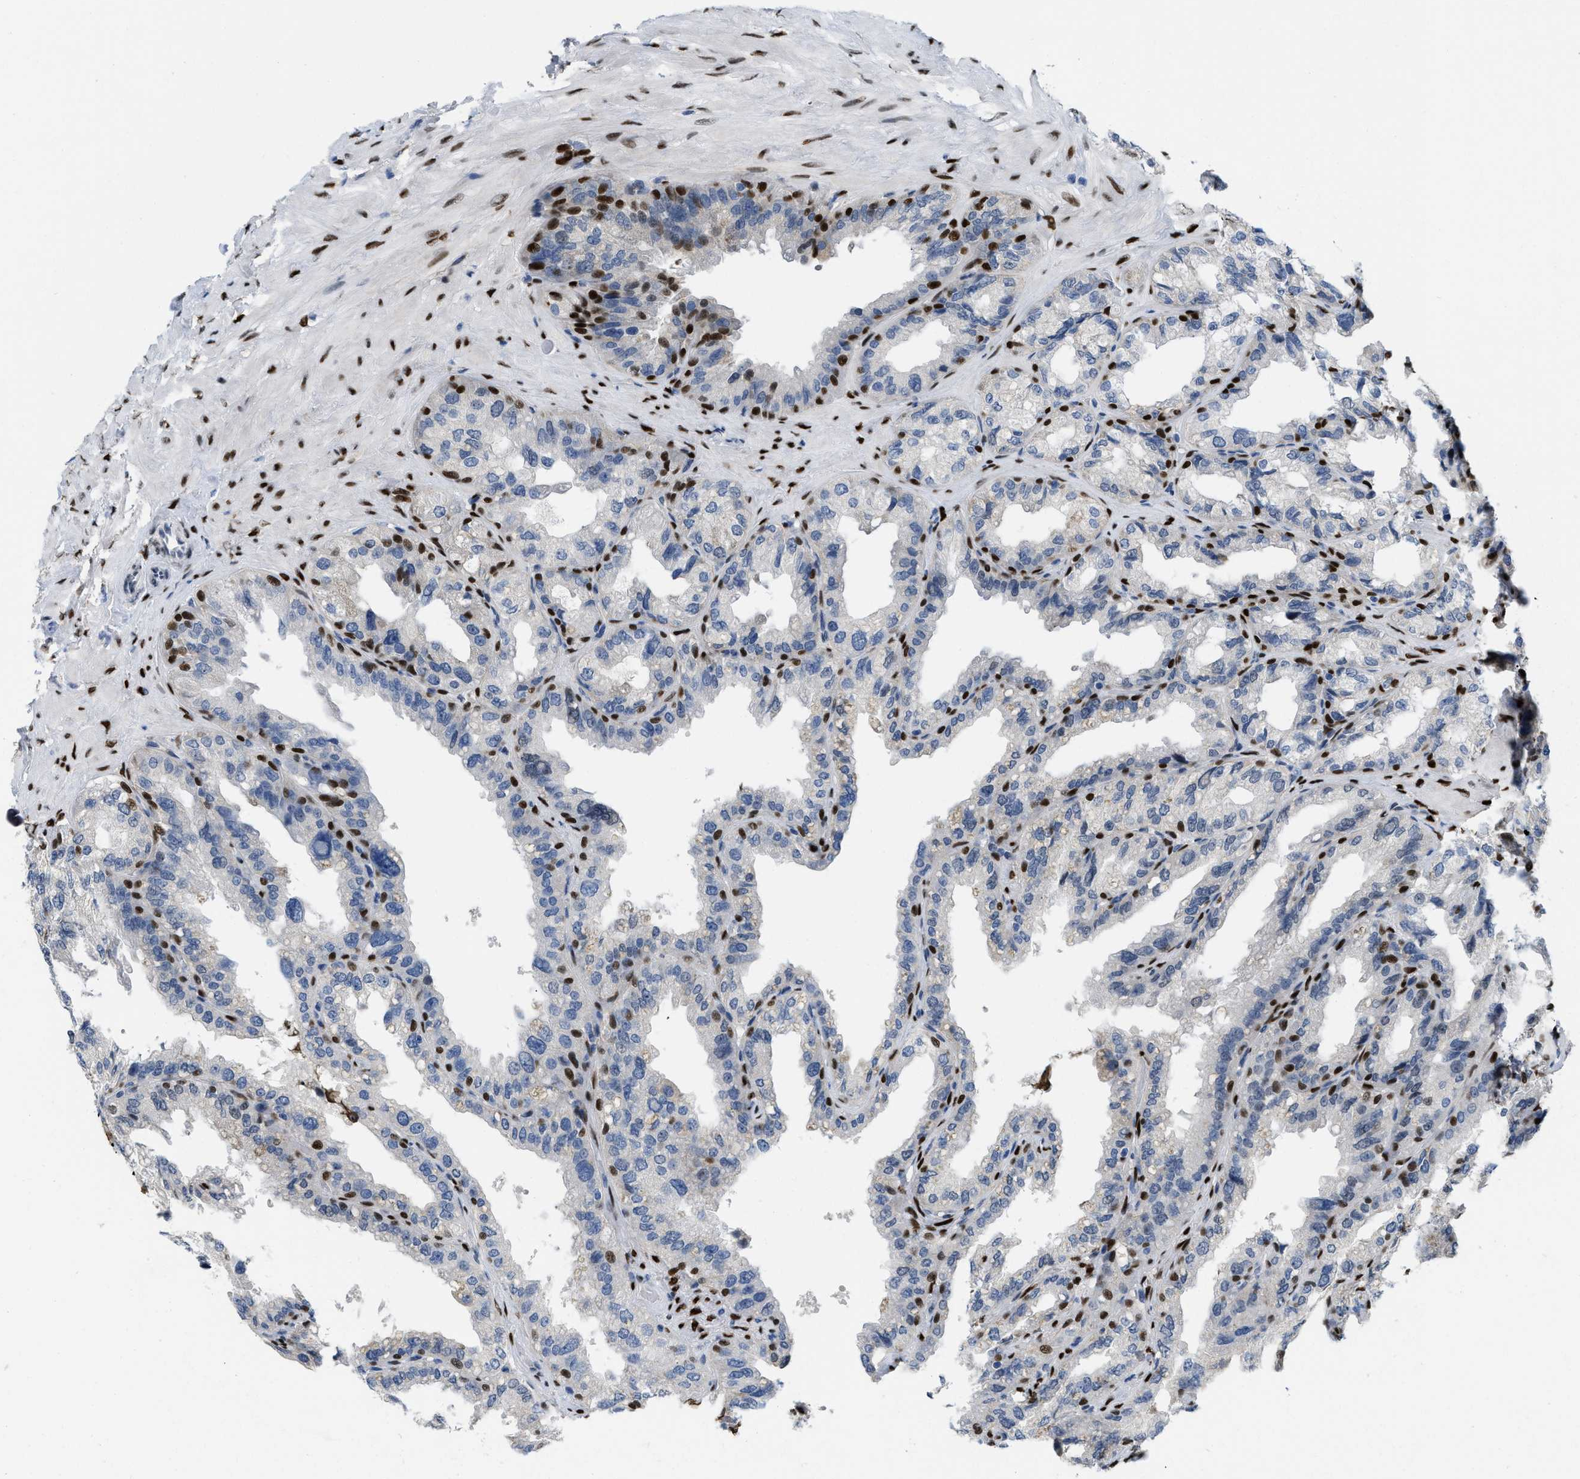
{"staining": {"intensity": "strong", "quantity": "<25%", "location": "nuclear"}, "tissue": "seminal vesicle", "cell_type": "Glandular cells", "image_type": "normal", "snomed": [{"axis": "morphology", "description": "Normal tissue, NOS"}, {"axis": "topography", "description": "Seminal veicle"}], "caption": "Brown immunohistochemical staining in unremarkable human seminal vesicle exhibits strong nuclear expression in approximately <25% of glandular cells. Immunohistochemistry (ihc) stains the protein in brown and the nuclei are stained blue.", "gene": "NFIX", "patient": {"sex": "male", "age": 68}}